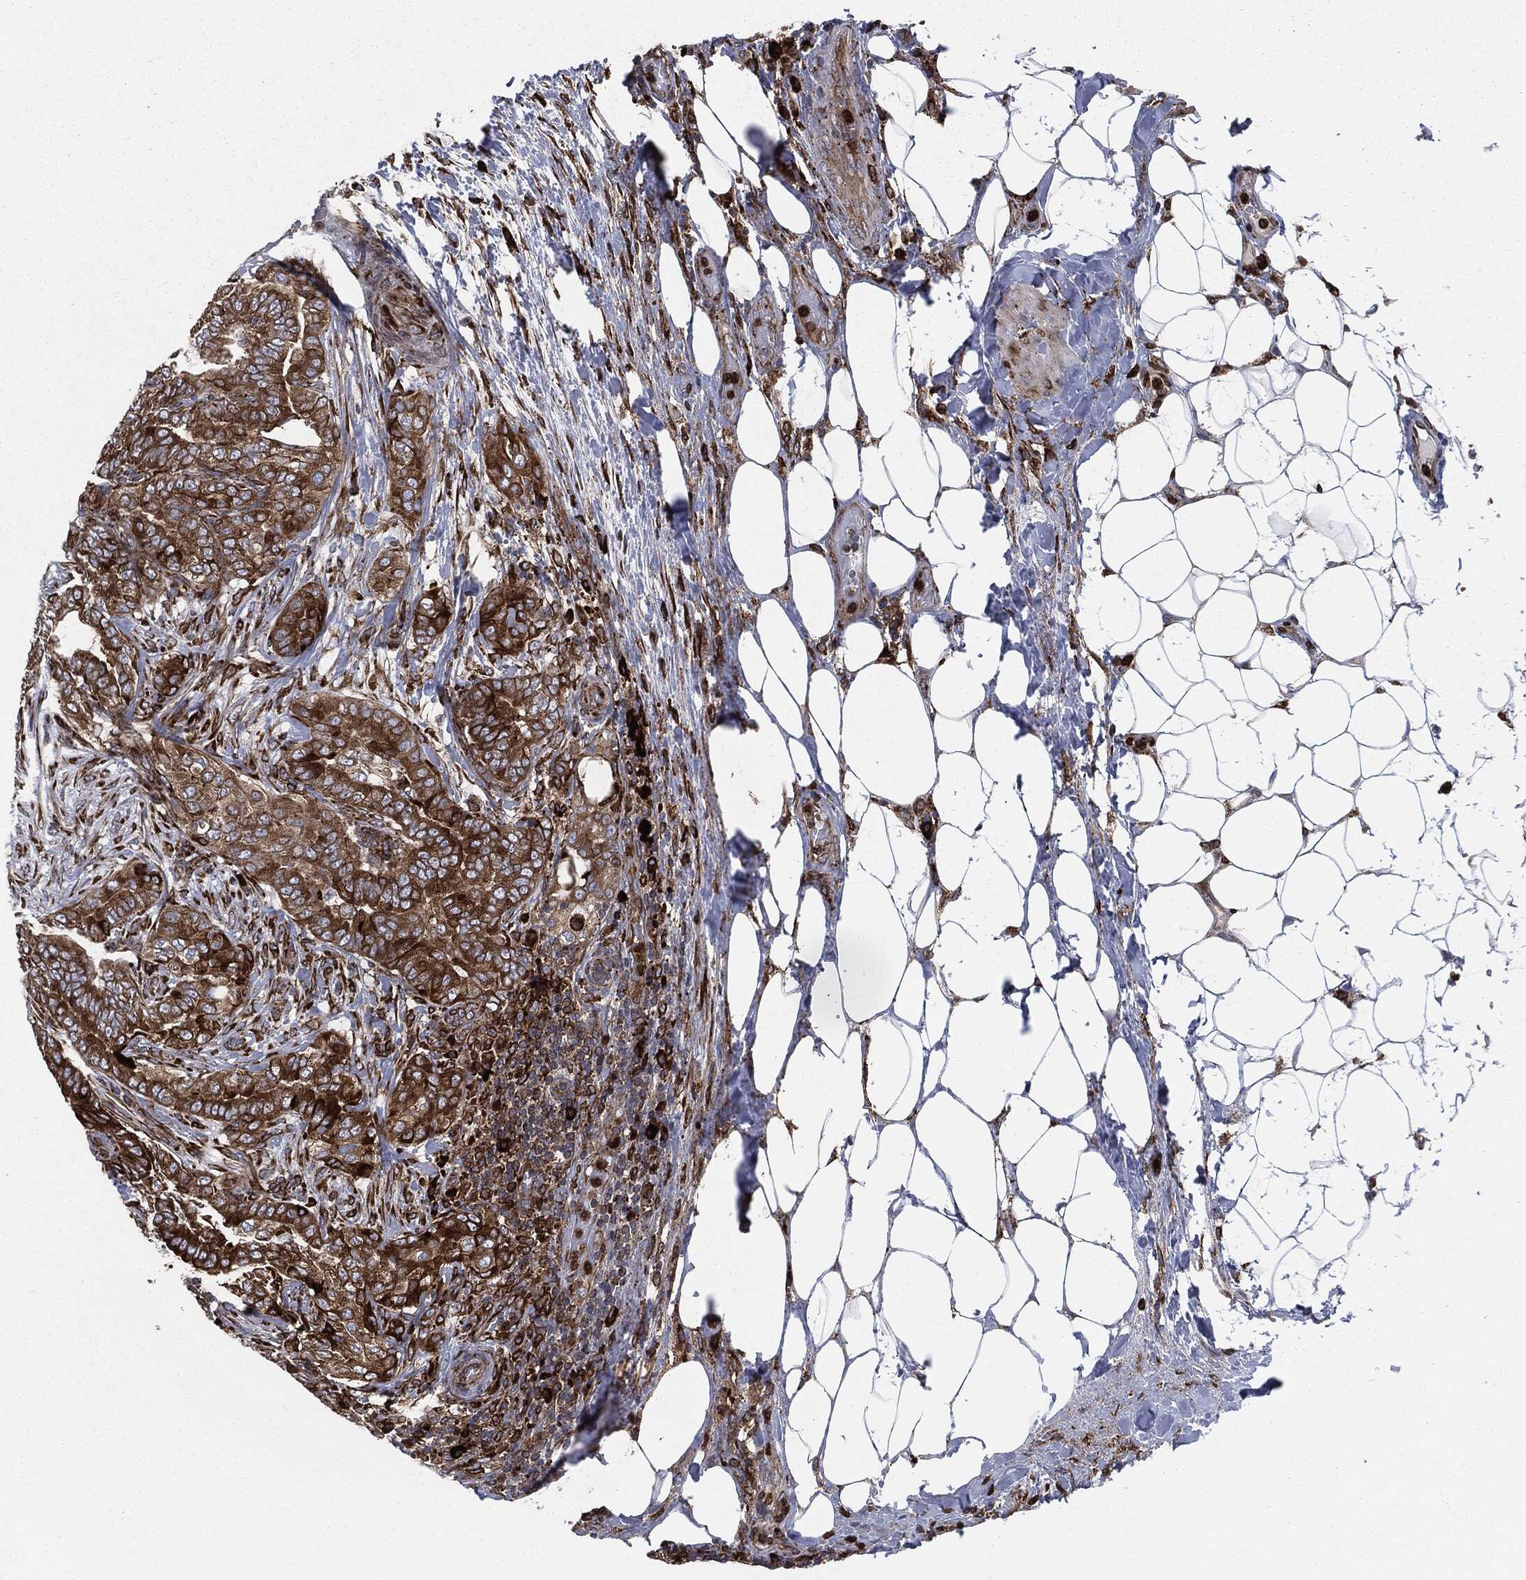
{"staining": {"intensity": "strong", "quantity": ">75%", "location": "cytoplasmic/membranous"}, "tissue": "thyroid cancer", "cell_type": "Tumor cells", "image_type": "cancer", "snomed": [{"axis": "morphology", "description": "Papillary adenocarcinoma, NOS"}, {"axis": "topography", "description": "Thyroid gland"}], "caption": "An immunohistochemistry (IHC) image of tumor tissue is shown. Protein staining in brown labels strong cytoplasmic/membranous positivity in thyroid cancer within tumor cells.", "gene": "CALR", "patient": {"sex": "male", "age": 61}}